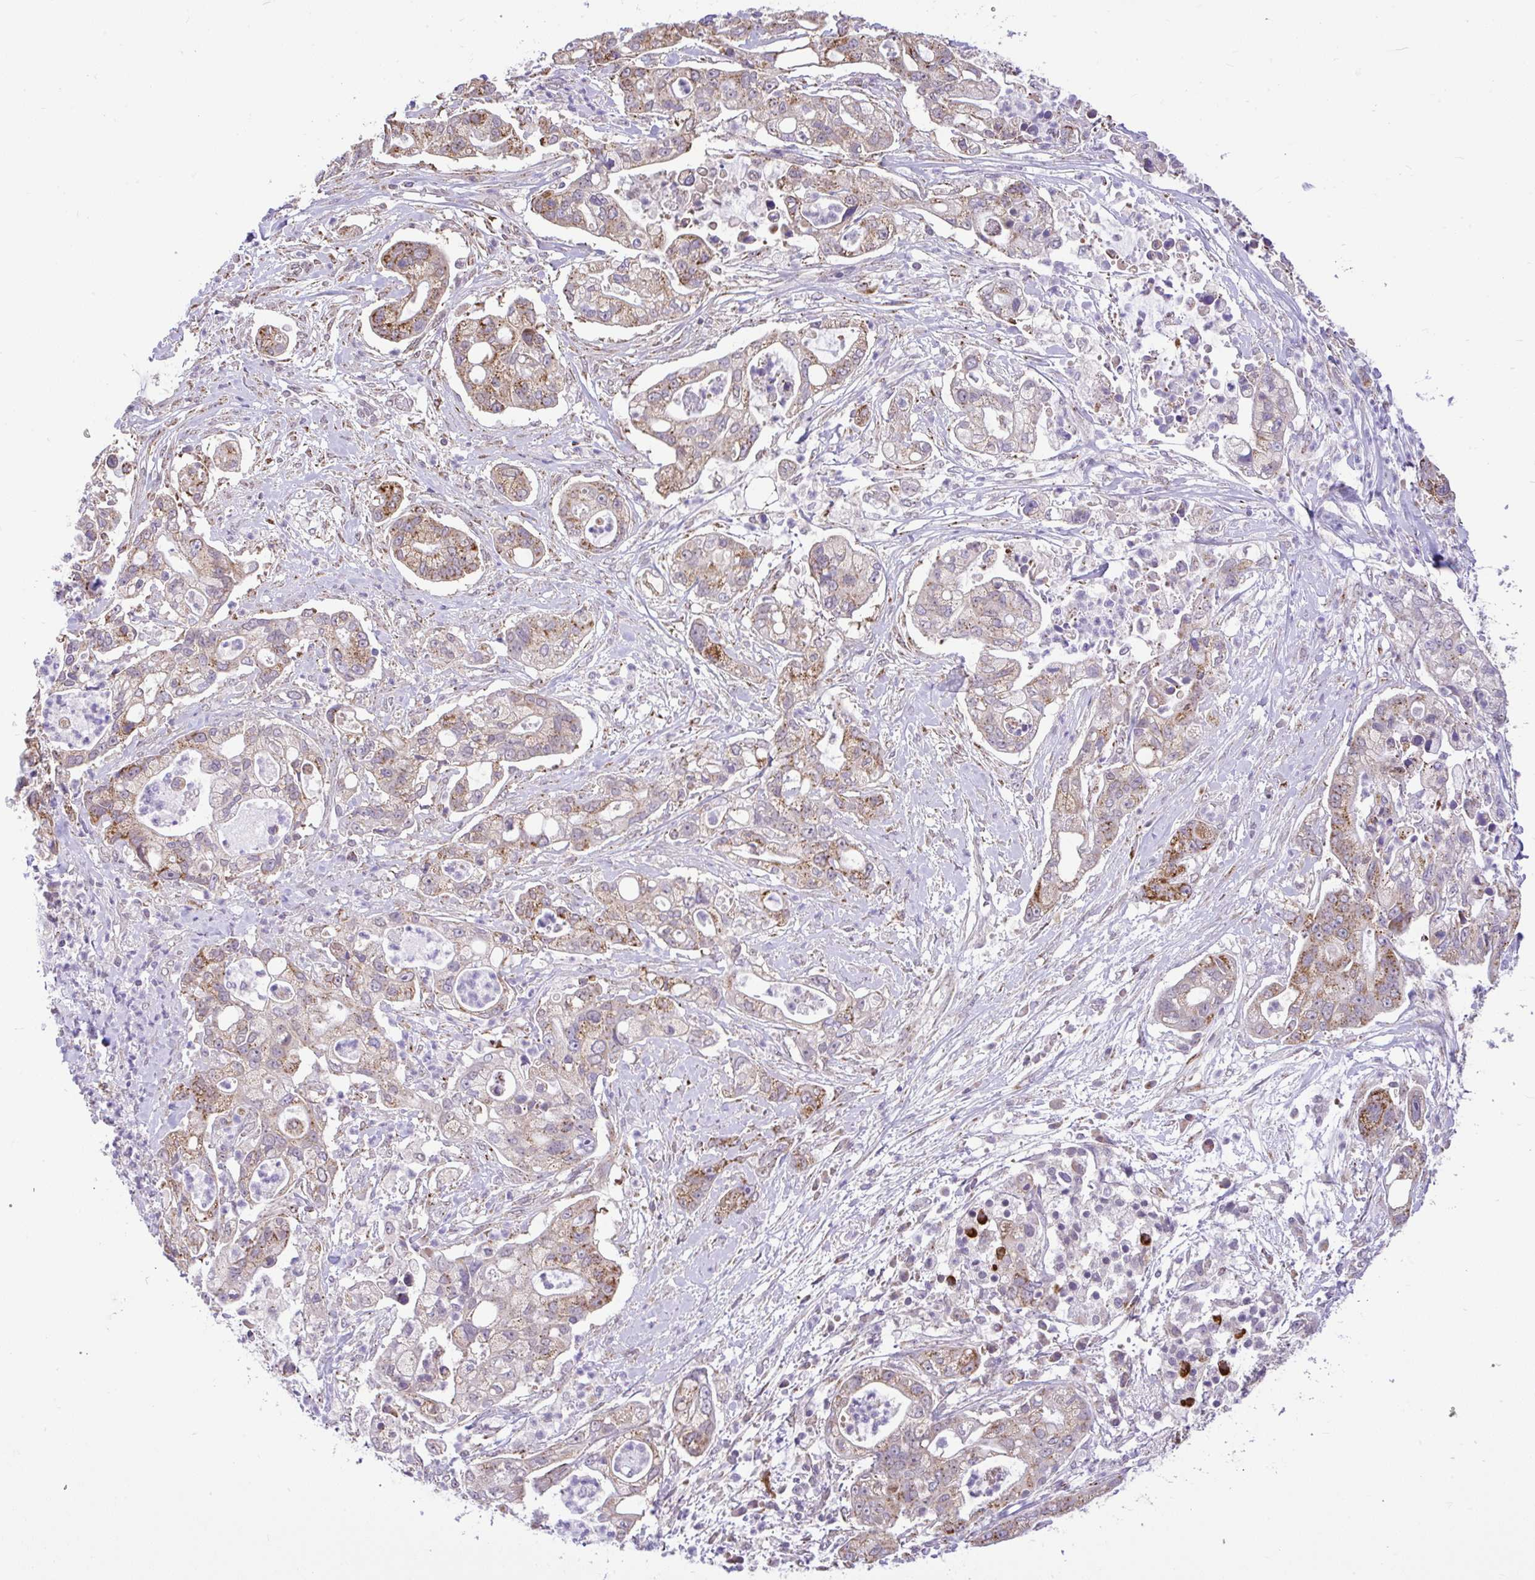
{"staining": {"intensity": "moderate", "quantity": "25%-75%", "location": "cytoplasmic/membranous"}, "tissue": "pancreatic cancer", "cell_type": "Tumor cells", "image_type": "cancer", "snomed": [{"axis": "morphology", "description": "Adenocarcinoma, NOS"}, {"axis": "topography", "description": "Pancreas"}], "caption": "Human pancreatic adenocarcinoma stained with a protein marker shows moderate staining in tumor cells.", "gene": "PYCR2", "patient": {"sex": "female", "age": 69}}